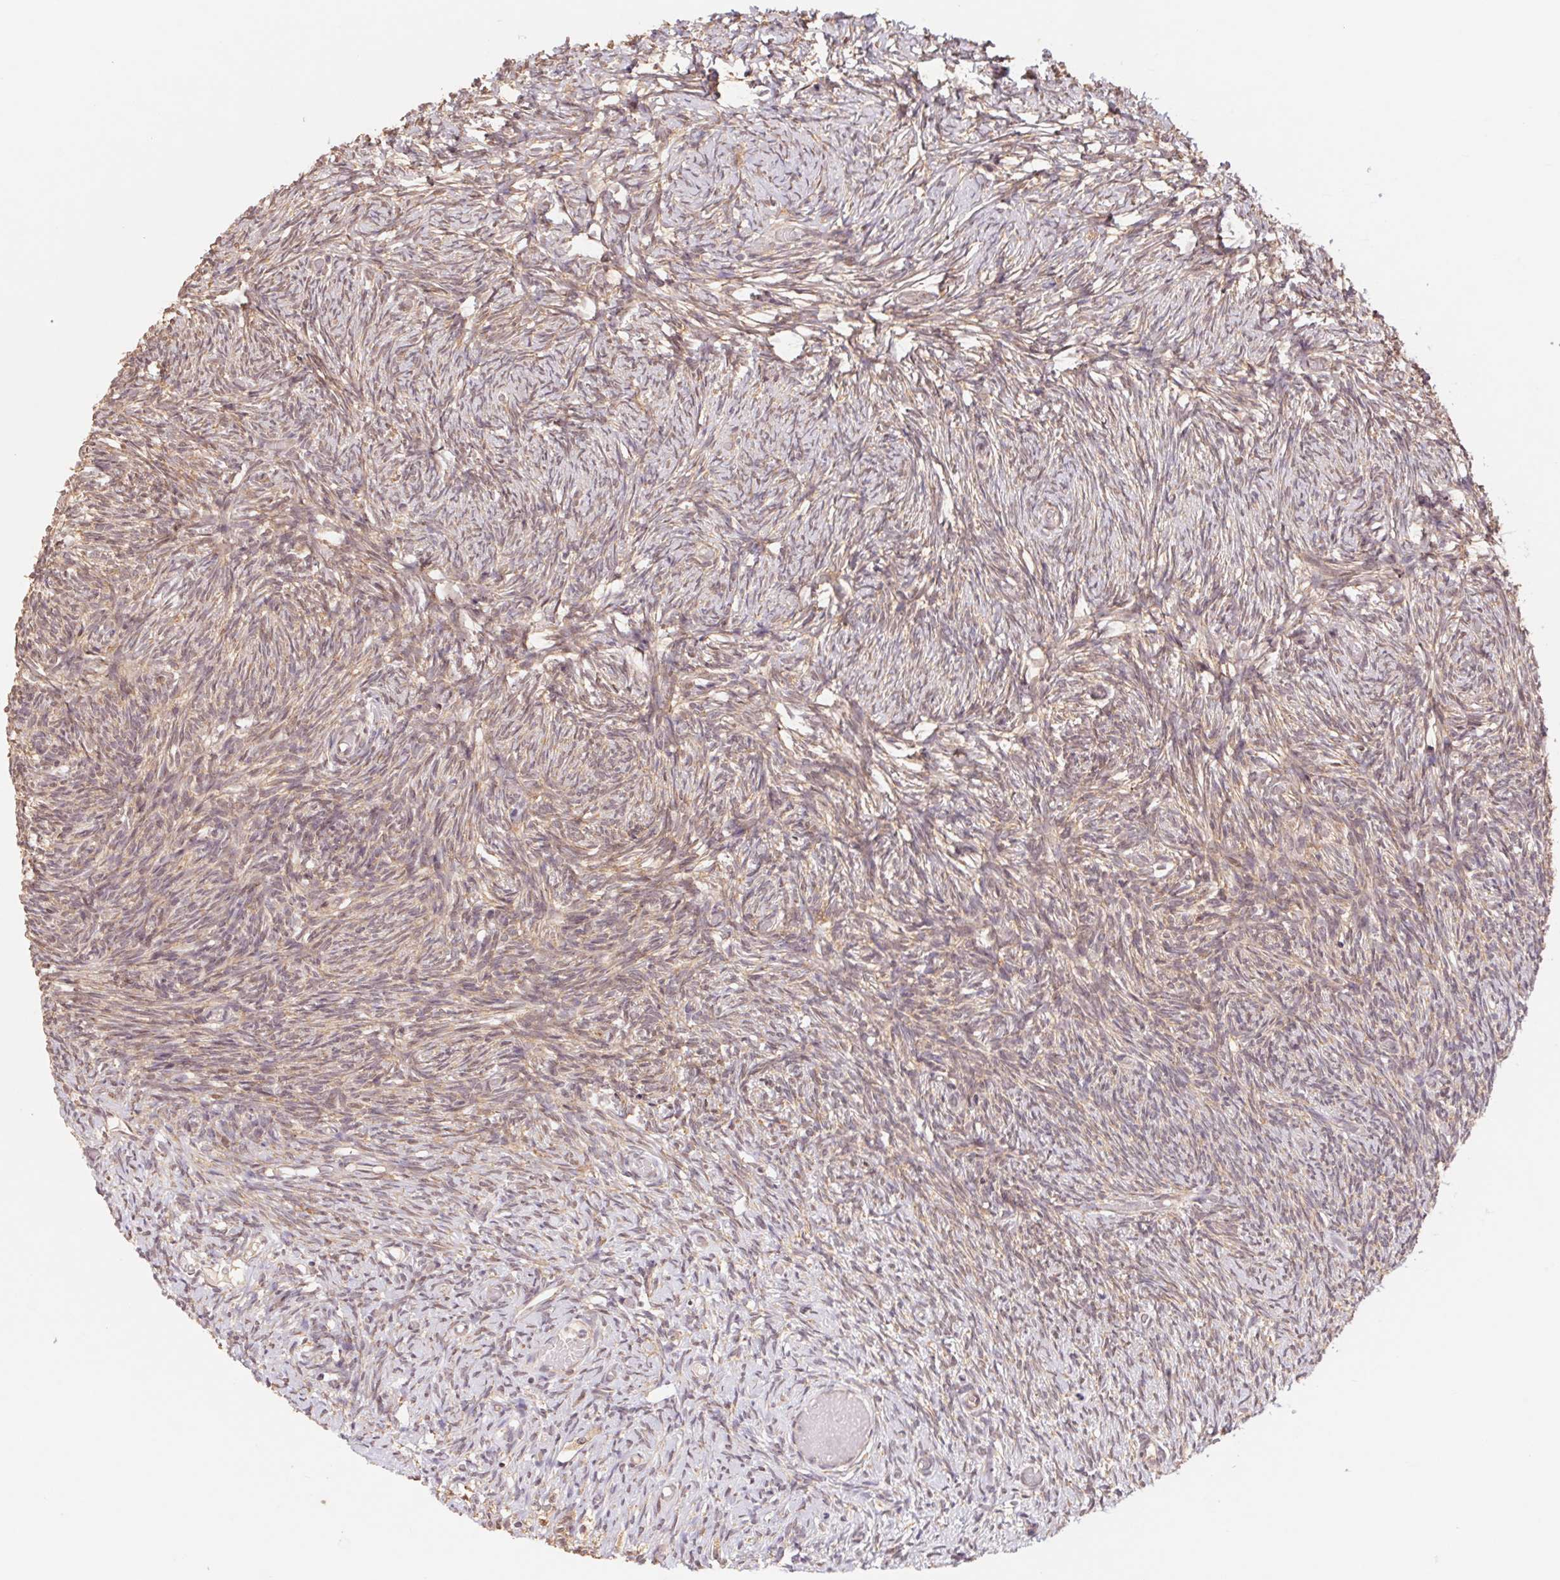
{"staining": {"intensity": "weak", "quantity": ">75%", "location": "cytoplasmic/membranous"}, "tissue": "ovary", "cell_type": "Ovarian stroma cells", "image_type": "normal", "snomed": [{"axis": "morphology", "description": "Normal tissue, NOS"}, {"axis": "topography", "description": "Ovary"}], "caption": "A low amount of weak cytoplasmic/membranous staining is seen in about >75% of ovarian stroma cells in benign ovary.", "gene": "RPL27A", "patient": {"sex": "female", "age": 39}}